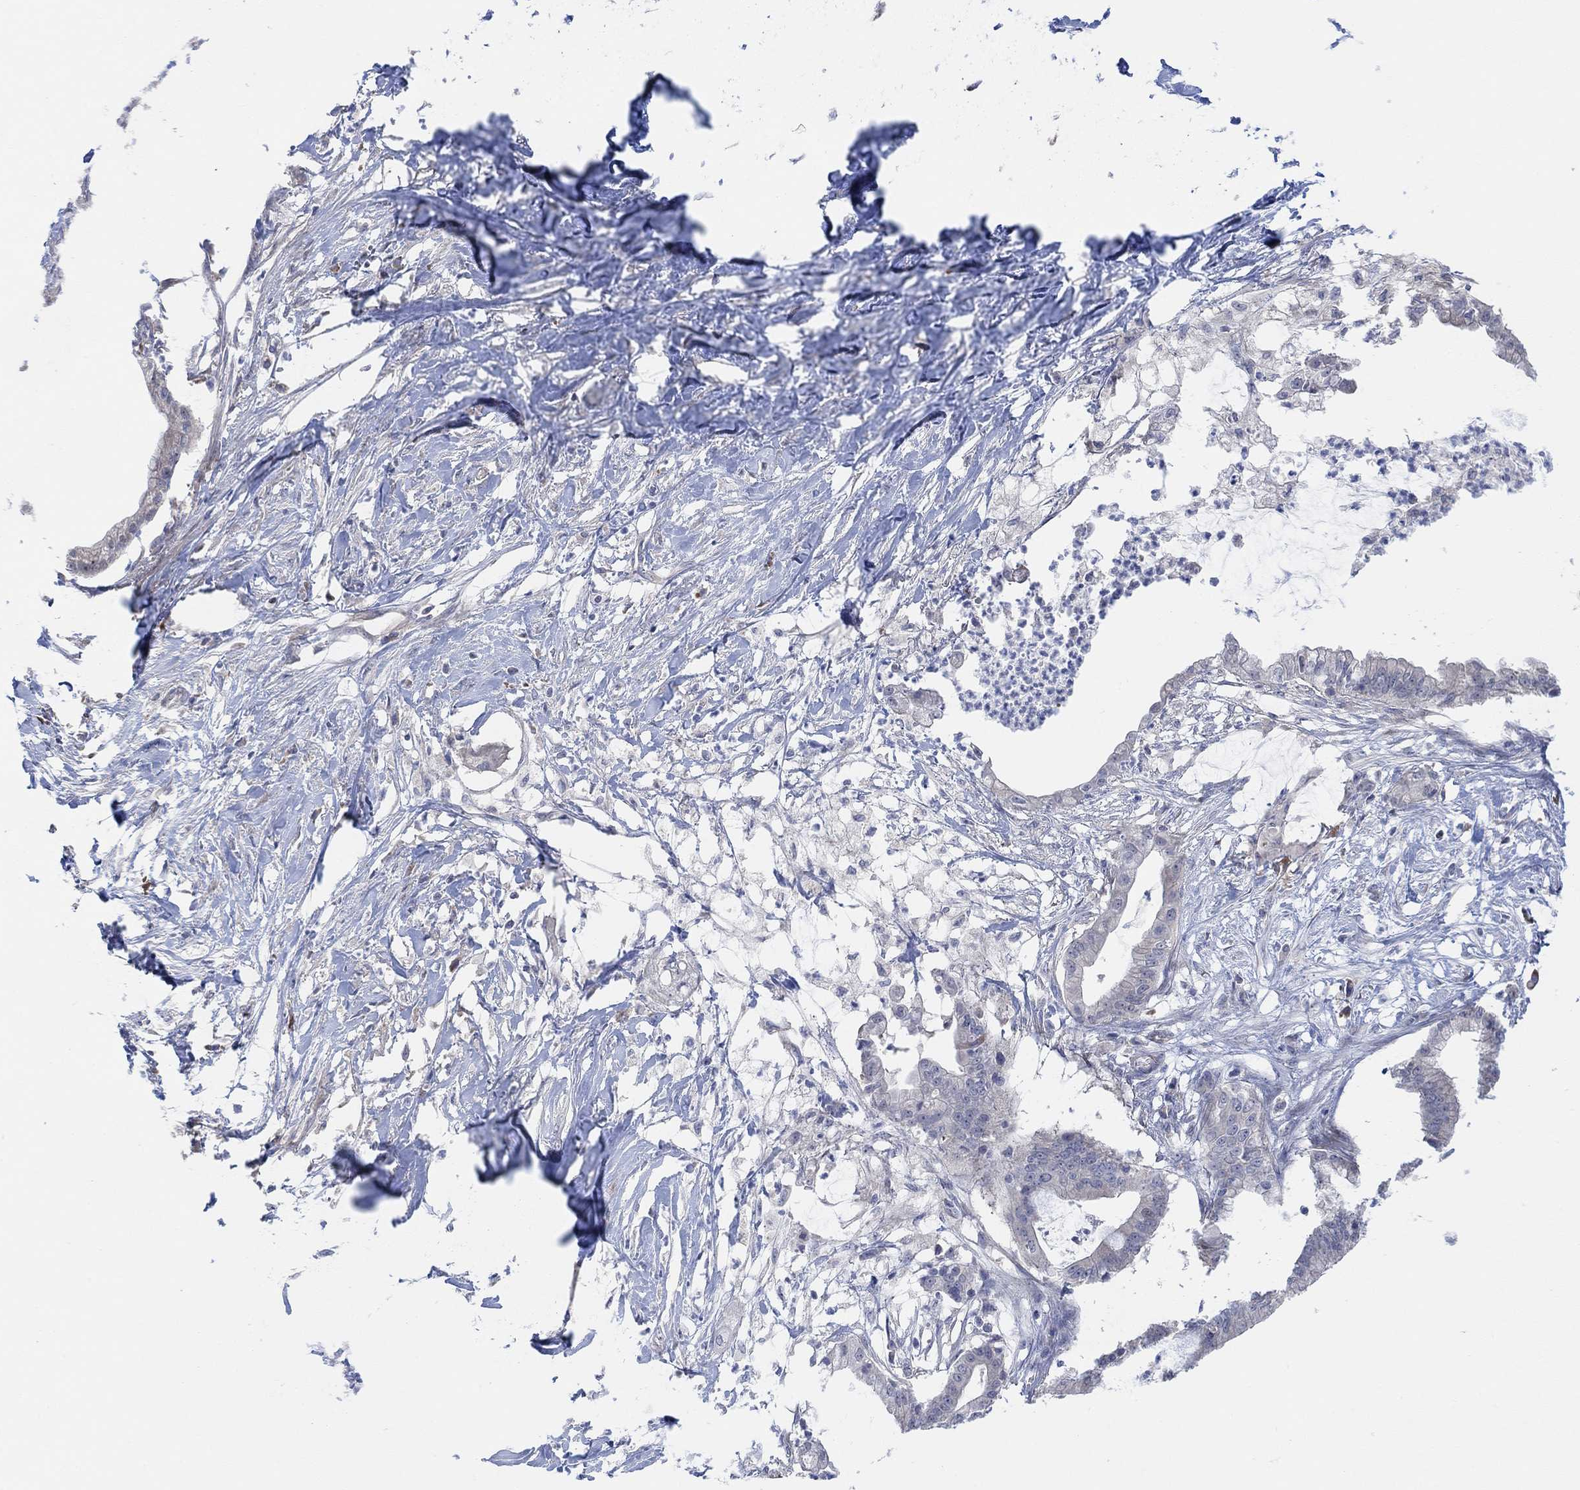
{"staining": {"intensity": "negative", "quantity": "none", "location": "none"}, "tissue": "pancreatic cancer", "cell_type": "Tumor cells", "image_type": "cancer", "snomed": [{"axis": "morphology", "description": "Normal tissue, NOS"}, {"axis": "morphology", "description": "Adenocarcinoma, NOS"}, {"axis": "topography", "description": "Pancreas"}], "caption": "There is no significant positivity in tumor cells of pancreatic cancer (adenocarcinoma).", "gene": "CNTF", "patient": {"sex": "female", "age": 58}}